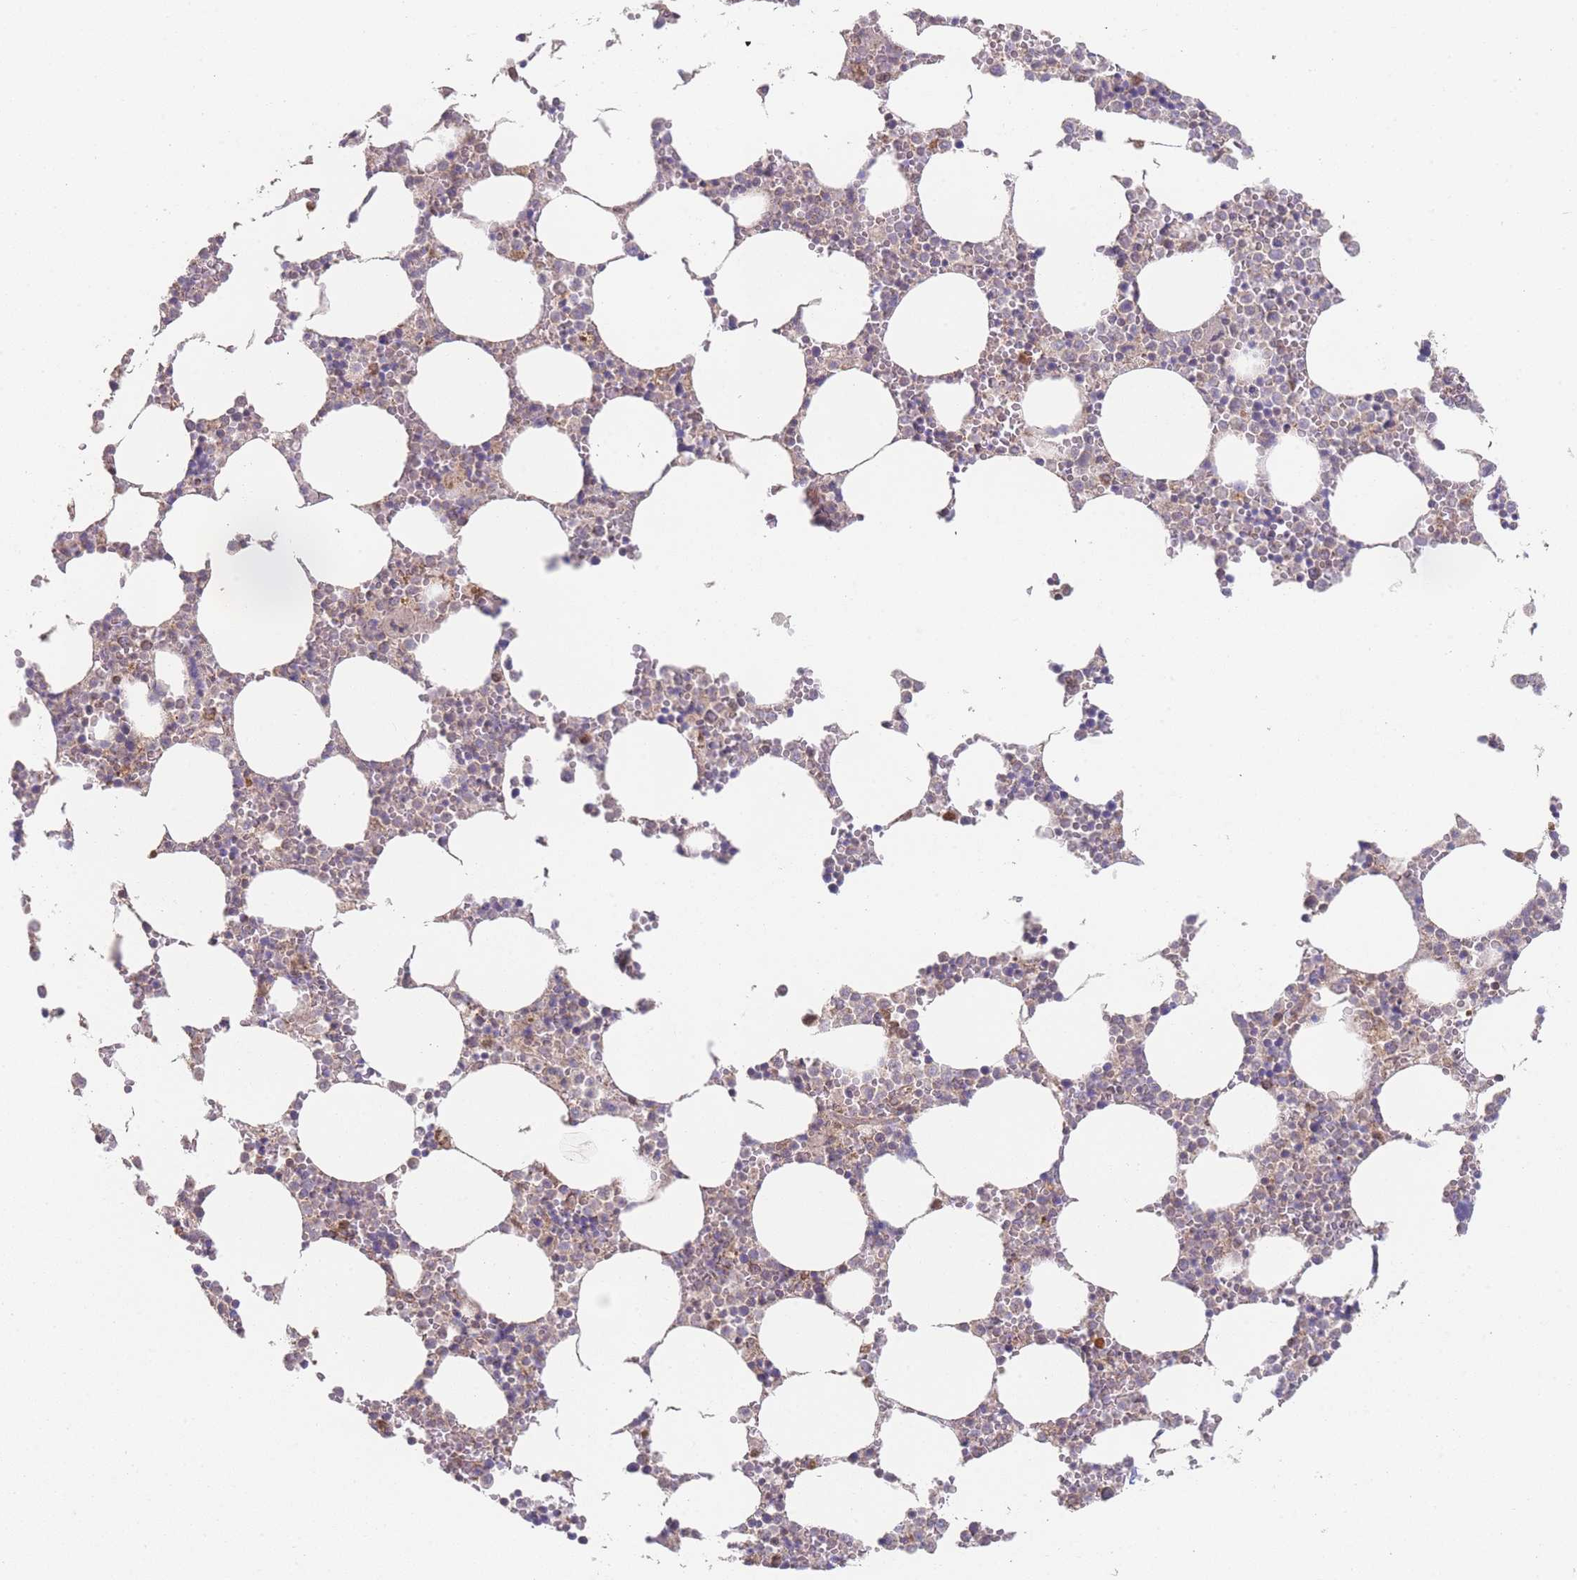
{"staining": {"intensity": "moderate", "quantity": "<25%", "location": "cytoplasmic/membranous"}, "tissue": "bone marrow", "cell_type": "Hematopoietic cells", "image_type": "normal", "snomed": [{"axis": "morphology", "description": "Normal tissue, NOS"}, {"axis": "topography", "description": "Bone marrow"}], "caption": "Moderate cytoplasmic/membranous protein positivity is identified in approximately <25% of hematopoietic cells in bone marrow.", "gene": "PXMP4", "patient": {"sex": "female", "age": 64}}